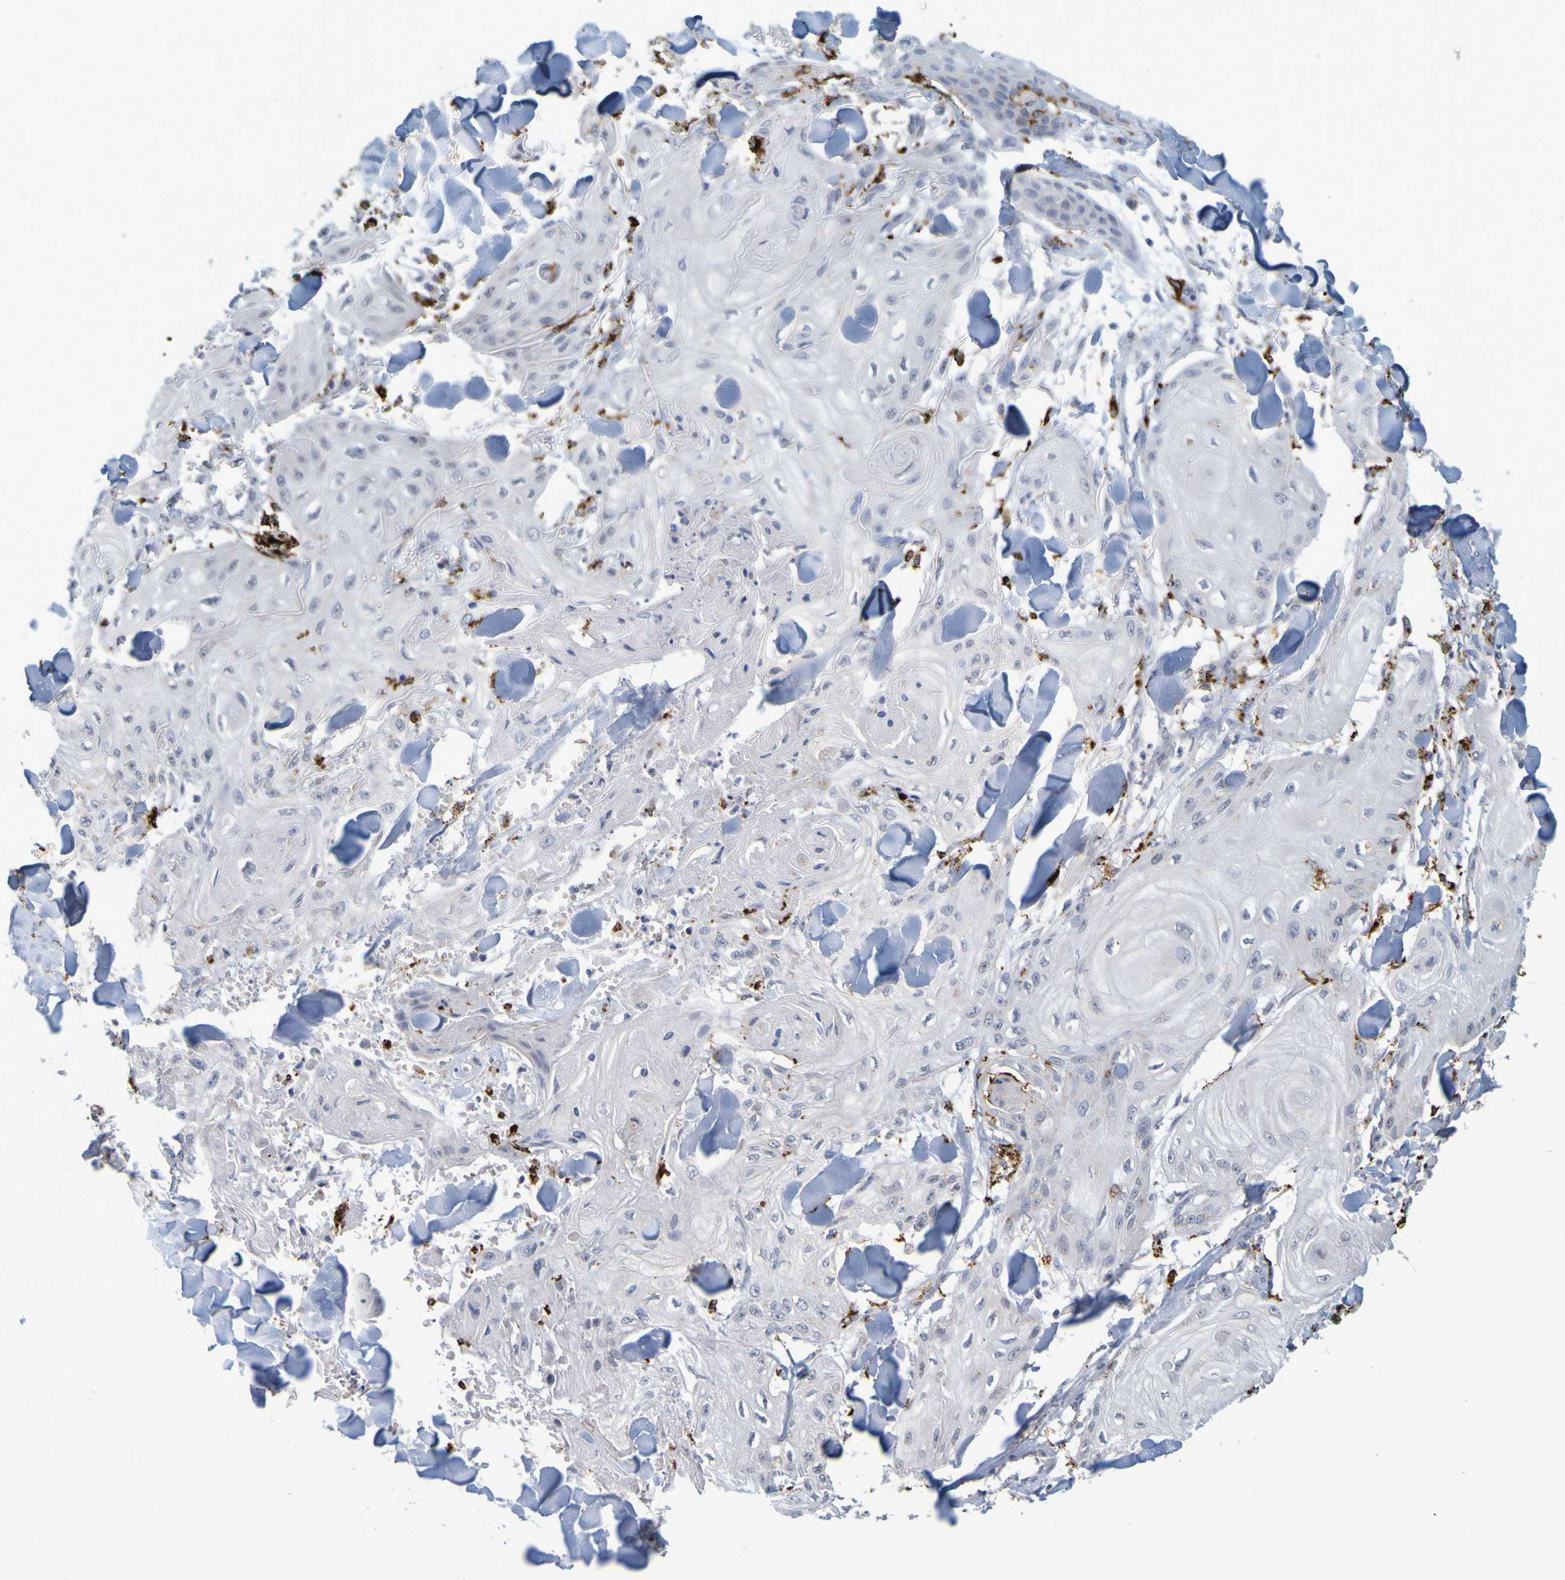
{"staining": {"intensity": "negative", "quantity": "none", "location": "none"}, "tissue": "skin cancer", "cell_type": "Tumor cells", "image_type": "cancer", "snomed": [{"axis": "morphology", "description": "Squamous cell carcinoma, NOS"}, {"axis": "topography", "description": "Skin"}], "caption": "This photomicrograph is of skin cancer stained with immunohistochemistry to label a protein in brown with the nuclei are counter-stained blue. There is no expression in tumor cells.", "gene": "TPH1", "patient": {"sex": "male", "age": 74}}